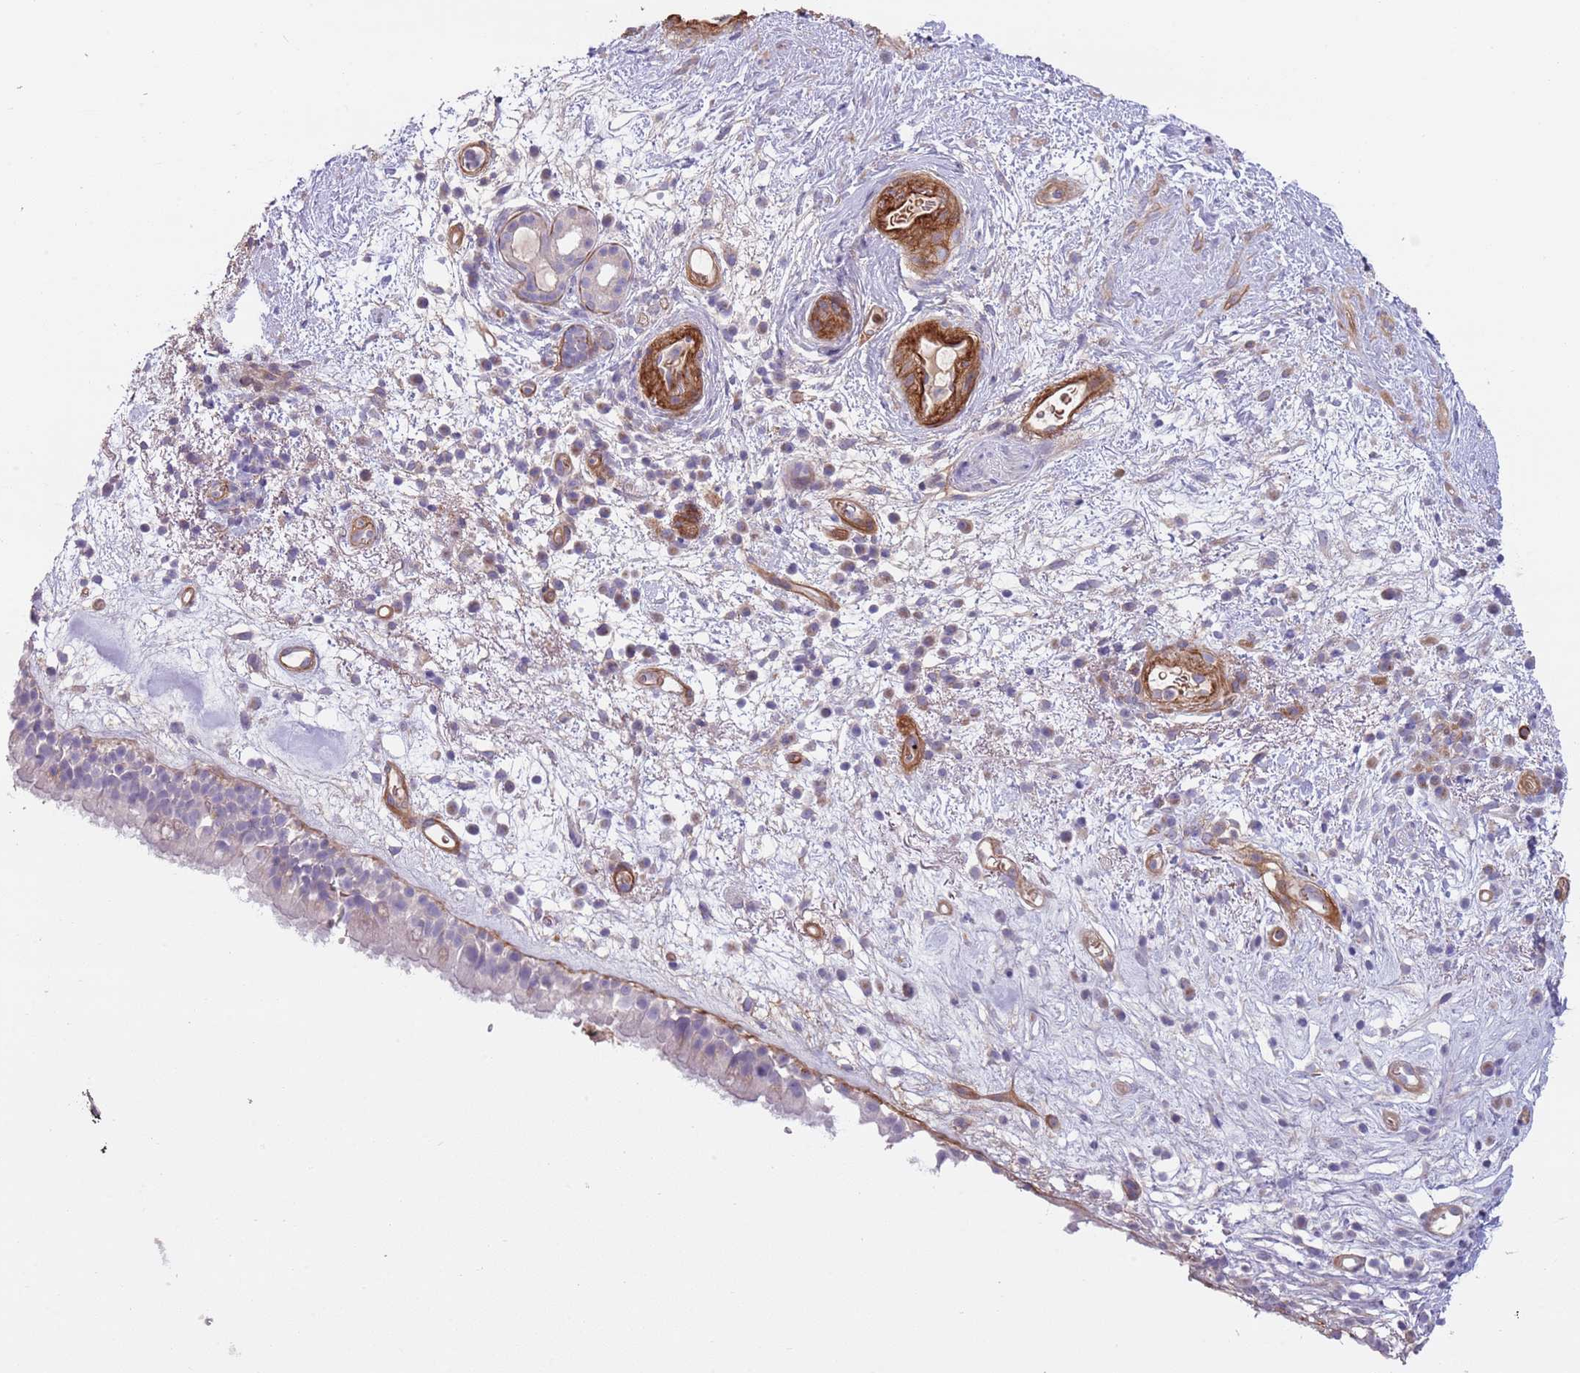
{"staining": {"intensity": "negative", "quantity": "none", "location": "none"}, "tissue": "nasopharynx", "cell_type": "Respiratory epithelial cells", "image_type": "normal", "snomed": [{"axis": "morphology", "description": "Normal tissue, NOS"}, {"axis": "morphology", "description": "Squamous cell carcinoma, NOS"}, {"axis": "topography", "description": "Nasopharynx"}, {"axis": "topography", "description": "Head-Neck"}], "caption": "Image shows no significant protein staining in respiratory epithelial cells of benign nasopharynx. (DAB (3,3'-diaminobenzidine) immunohistochemistry (IHC) with hematoxylin counter stain).", "gene": "TINAGL1", "patient": {"sex": "male", "age": 85}}